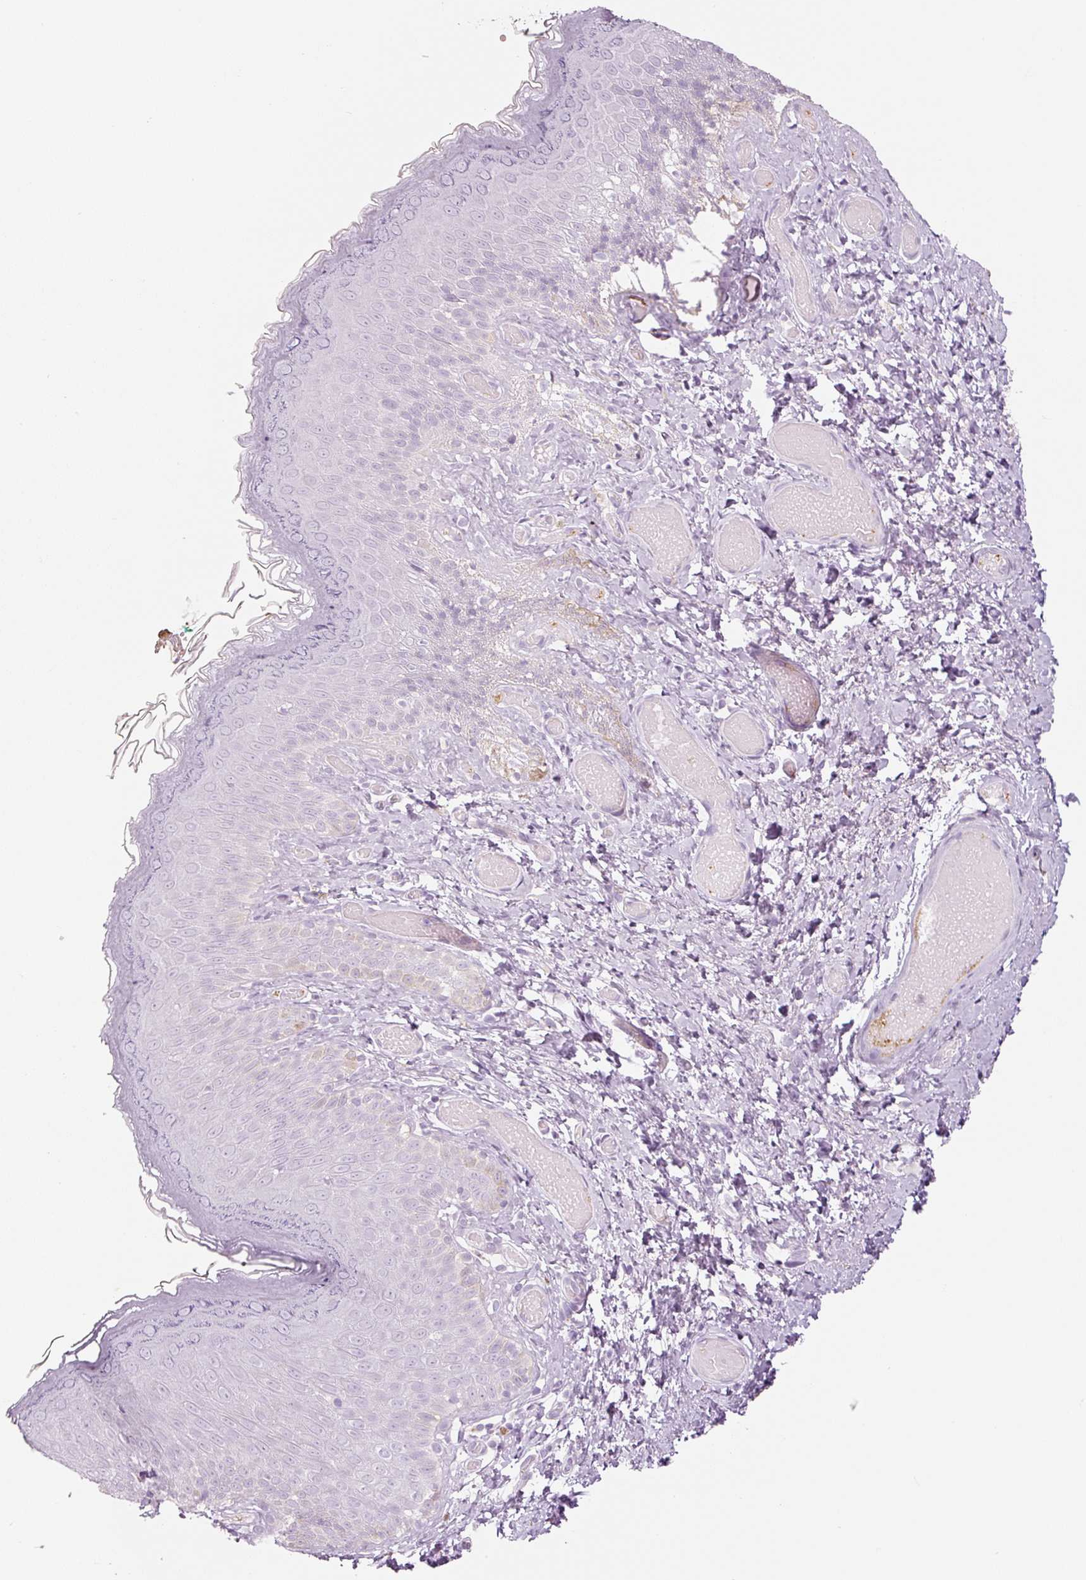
{"staining": {"intensity": "negative", "quantity": "none", "location": "none"}, "tissue": "skin", "cell_type": "Epidermal cells", "image_type": "normal", "snomed": [{"axis": "morphology", "description": "Normal tissue, NOS"}, {"axis": "topography", "description": "Anal"}], "caption": "DAB immunohistochemical staining of unremarkable human skin demonstrates no significant expression in epidermal cells.", "gene": "LECT2", "patient": {"sex": "female", "age": 40}}